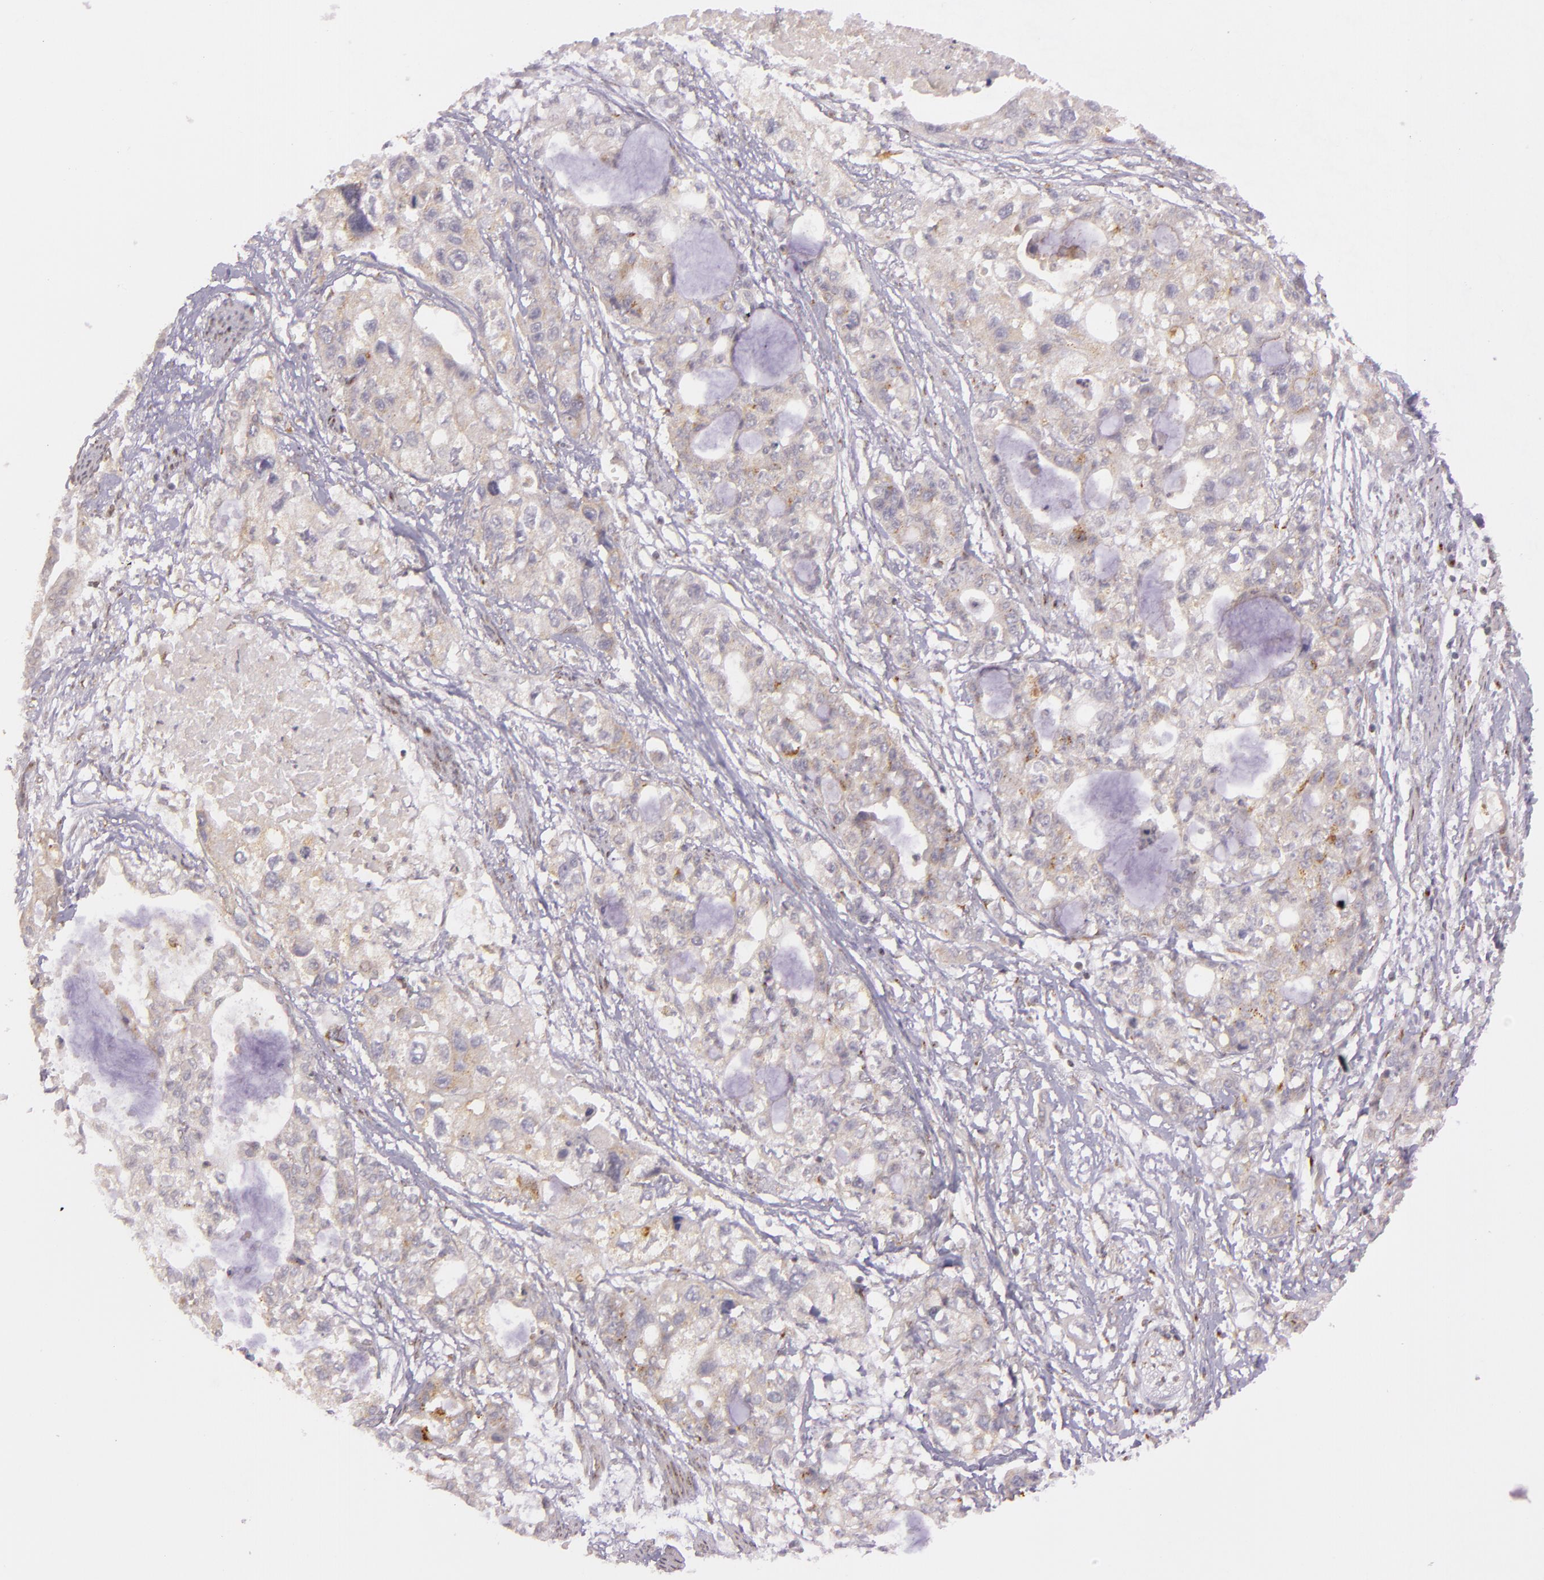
{"staining": {"intensity": "weak", "quantity": ">75%", "location": "cytoplasmic/membranous"}, "tissue": "stomach cancer", "cell_type": "Tumor cells", "image_type": "cancer", "snomed": [{"axis": "morphology", "description": "Adenocarcinoma, NOS"}, {"axis": "topography", "description": "Stomach, upper"}], "caption": "Weak cytoplasmic/membranous staining for a protein is identified in approximately >75% of tumor cells of adenocarcinoma (stomach) using immunohistochemistry.", "gene": "LGMN", "patient": {"sex": "female", "age": 52}}